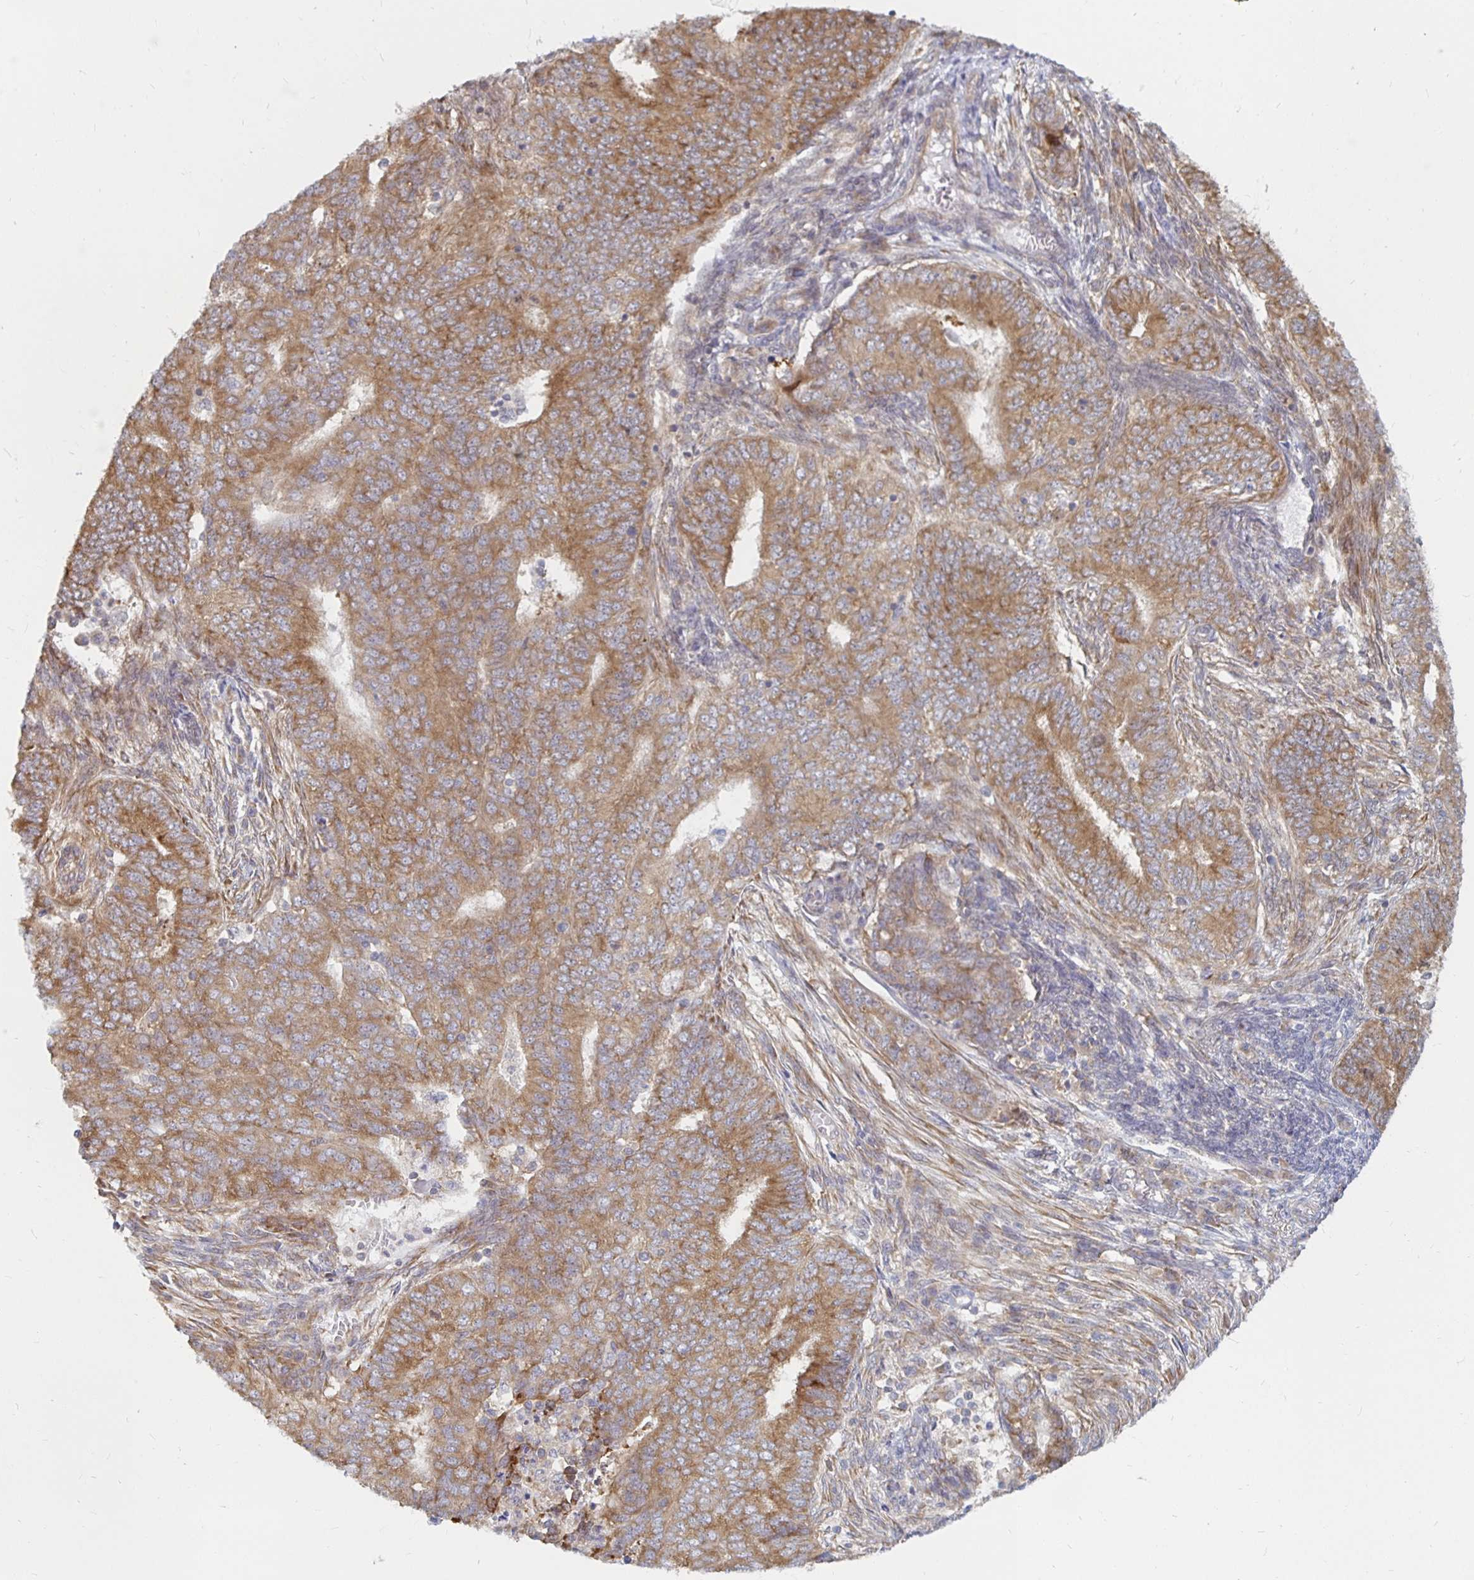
{"staining": {"intensity": "moderate", "quantity": "25%-75%", "location": "cytoplasmic/membranous"}, "tissue": "endometrial cancer", "cell_type": "Tumor cells", "image_type": "cancer", "snomed": [{"axis": "morphology", "description": "Adenocarcinoma, NOS"}, {"axis": "topography", "description": "Endometrium"}], "caption": "A brown stain highlights moderate cytoplasmic/membranous staining of a protein in human endometrial adenocarcinoma tumor cells.", "gene": "PDAP1", "patient": {"sex": "female", "age": 62}}